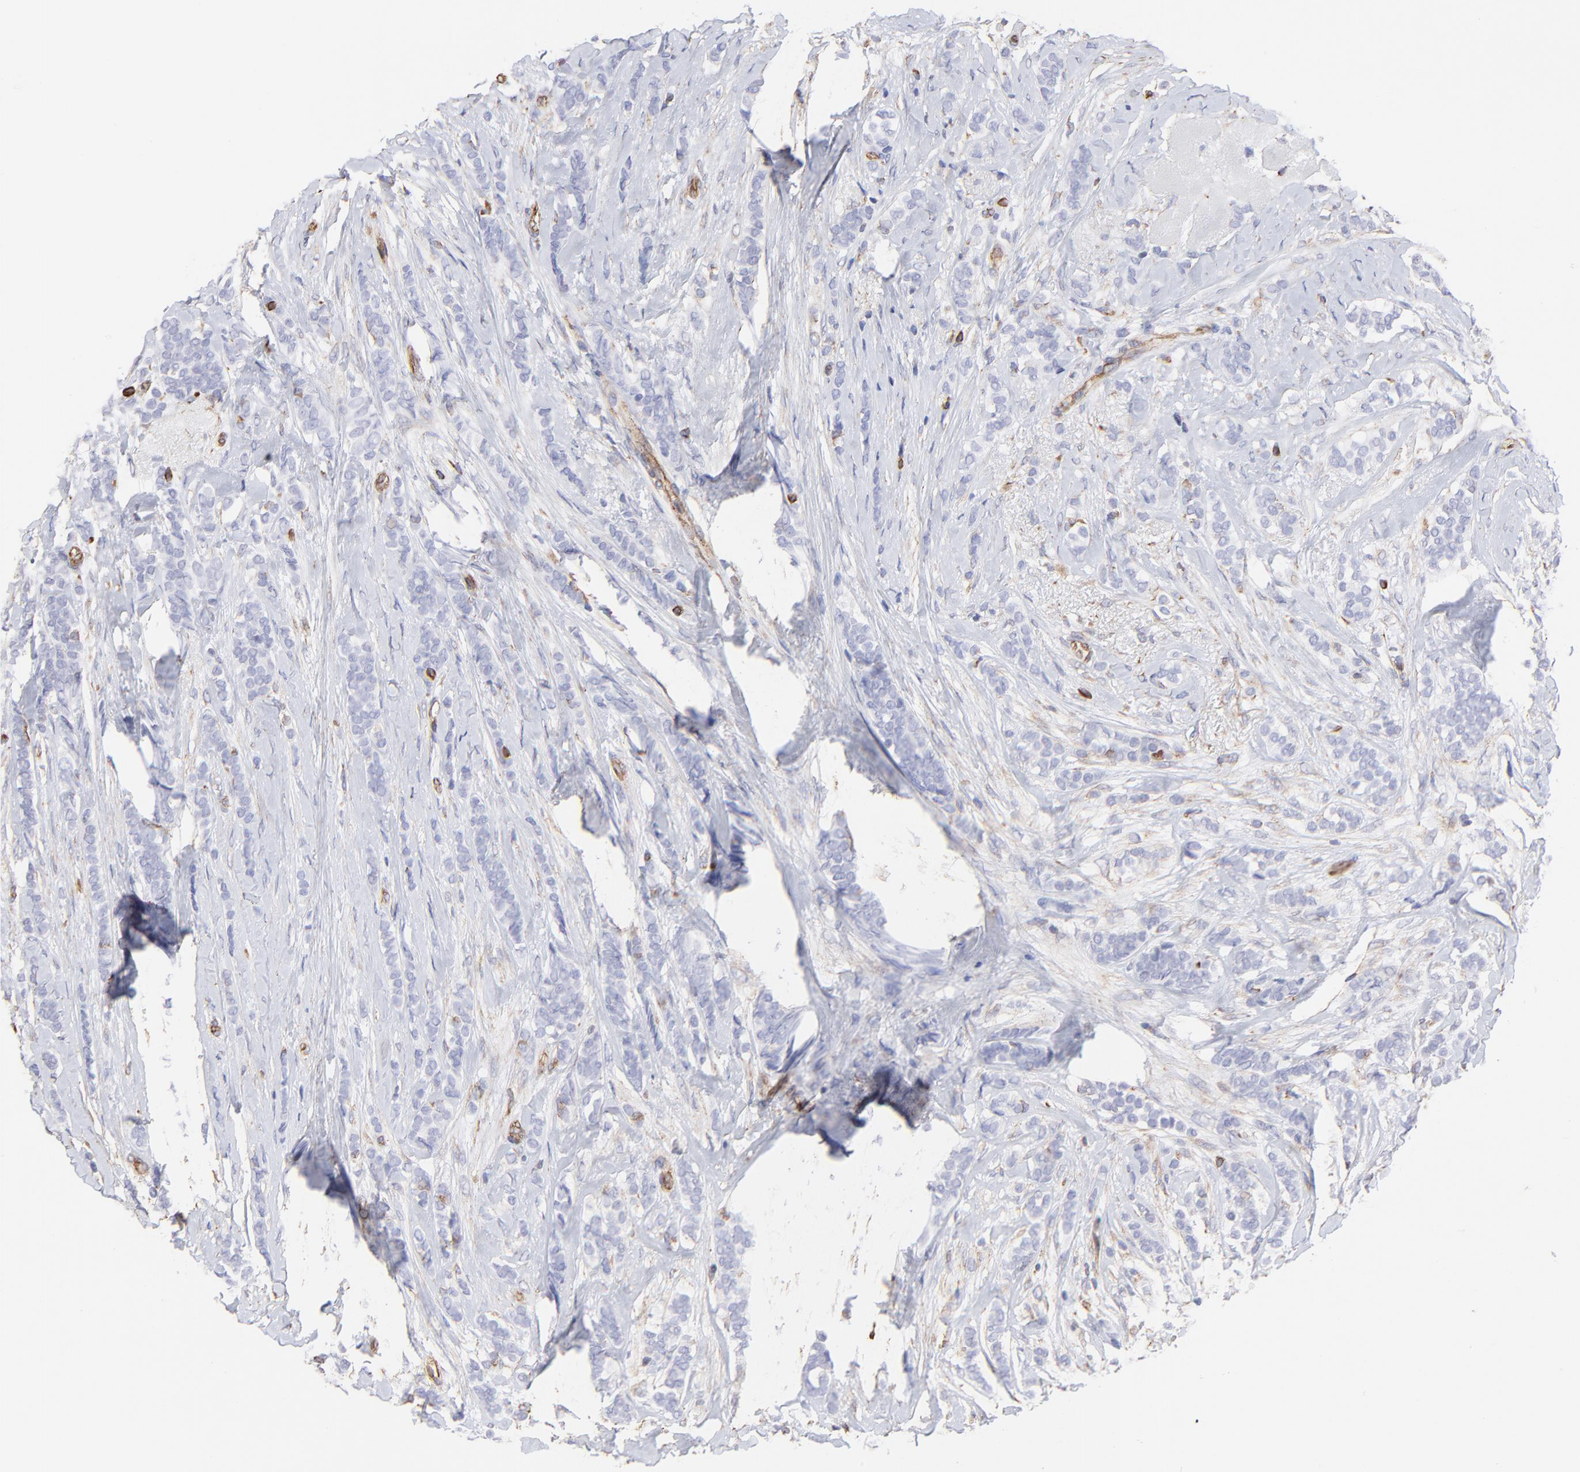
{"staining": {"intensity": "weak", "quantity": "<25%", "location": "cytoplasmic/membranous"}, "tissue": "breast cancer", "cell_type": "Tumor cells", "image_type": "cancer", "snomed": [{"axis": "morphology", "description": "Lobular carcinoma"}, {"axis": "topography", "description": "Breast"}], "caption": "Immunohistochemistry (IHC) image of neoplastic tissue: lobular carcinoma (breast) stained with DAB (3,3'-diaminobenzidine) demonstrates no significant protein positivity in tumor cells.", "gene": "COX8C", "patient": {"sex": "female", "age": 56}}